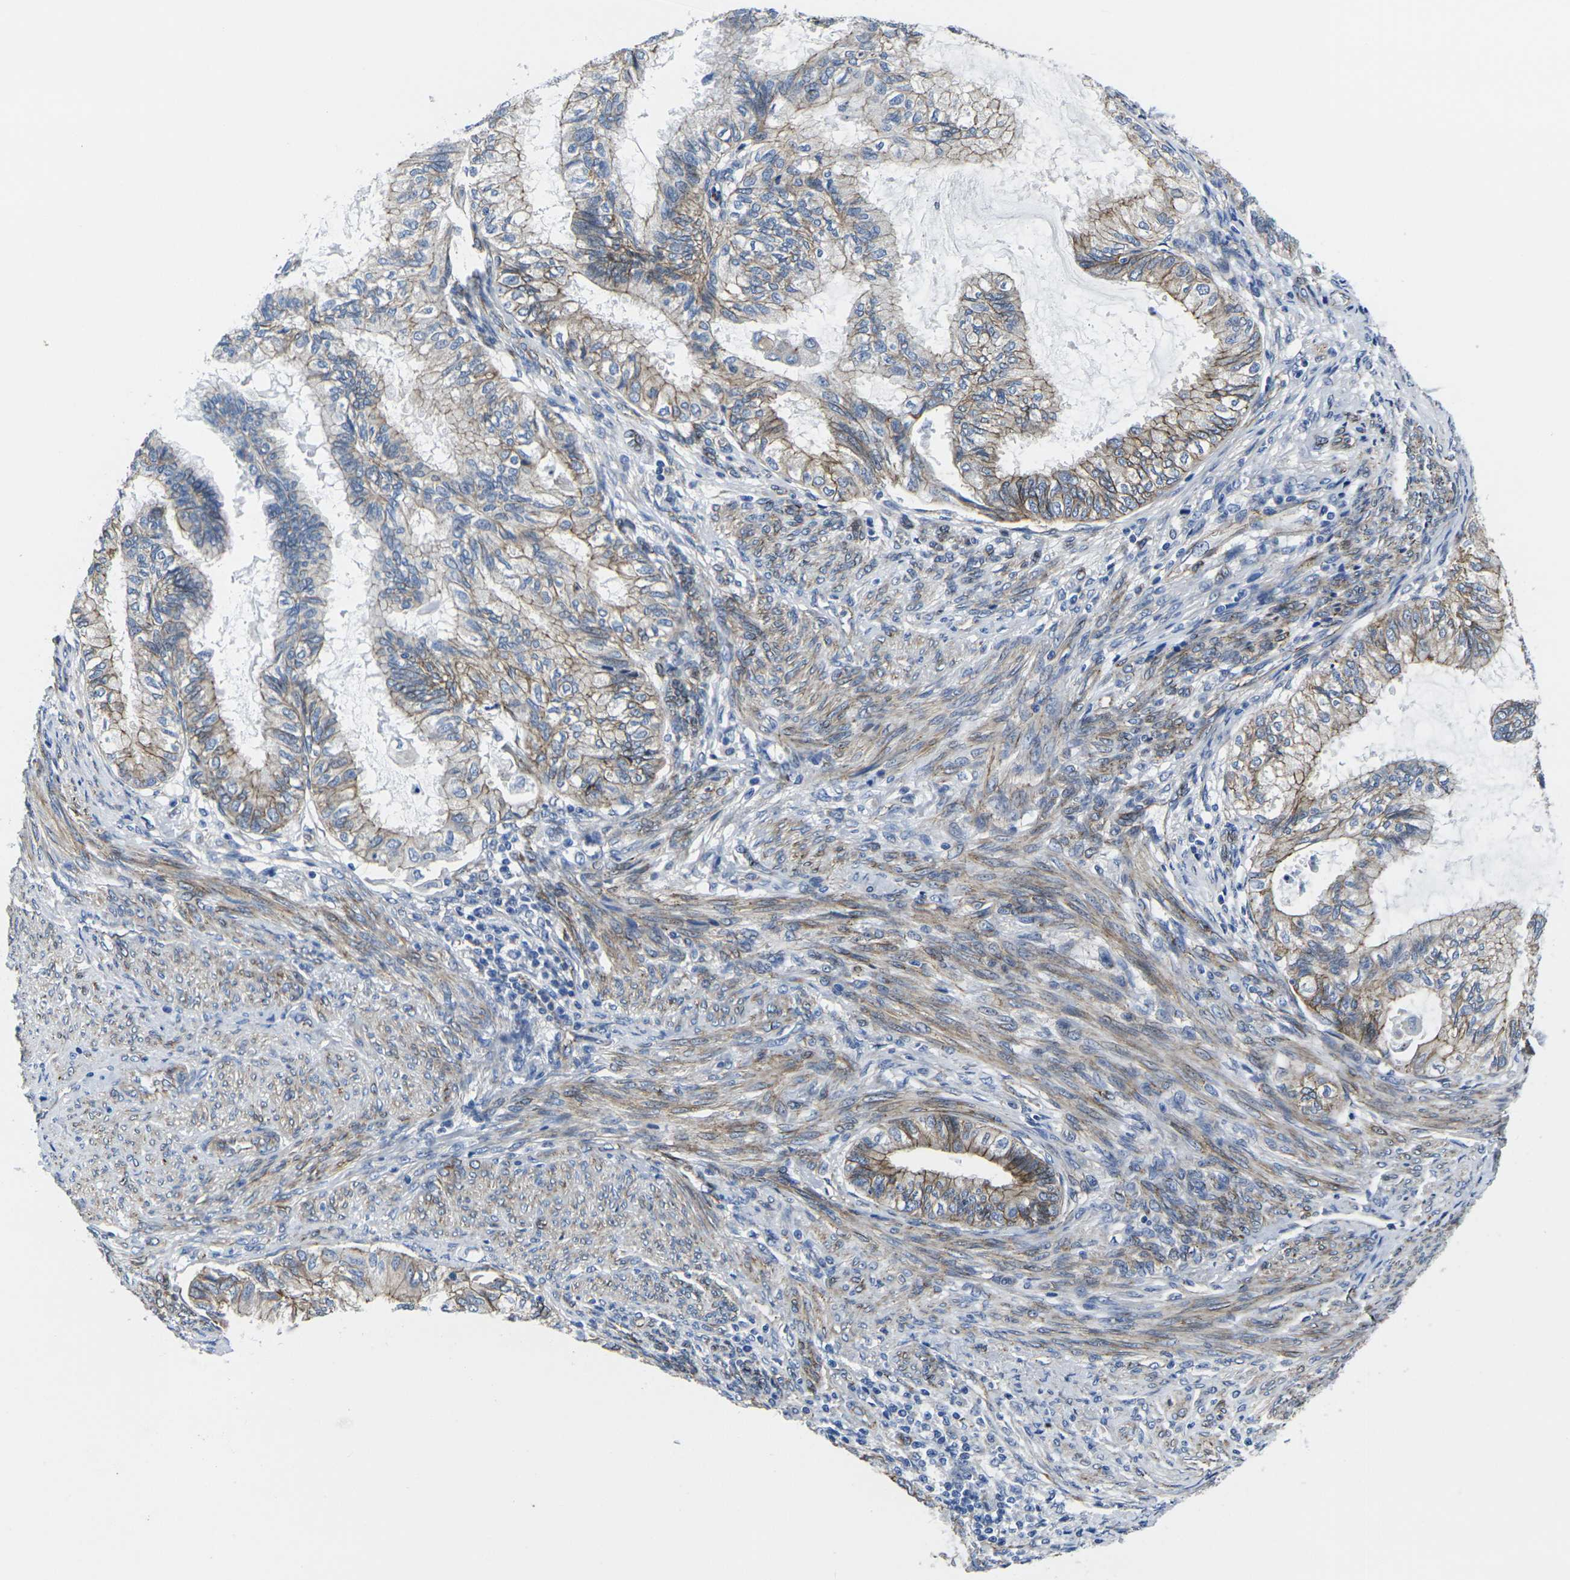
{"staining": {"intensity": "moderate", "quantity": ">75%", "location": "cytoplasmic/membranous"}, "tissue": "cervical cancer", "cell_type": "Tumor cells", "image_type": "cancer", "snomed": [{"axis": "morphology", "description": "Normal tissue, NOS"}, {"axis": "morphology", "description": "Adenocarcinoma, NOS"}, {"axis": "topography", "description": "Cervix"}, {"axis": "topography", "description": "Endometrium"}], "caption": "Cervical cancer (adenocarcinoma) tissue demonstrates moderate cytoplasmic/membranous expression in about >75% of tumor cells", "gene": "NUMB", "patient": {"sex": "female", "age": 86}}